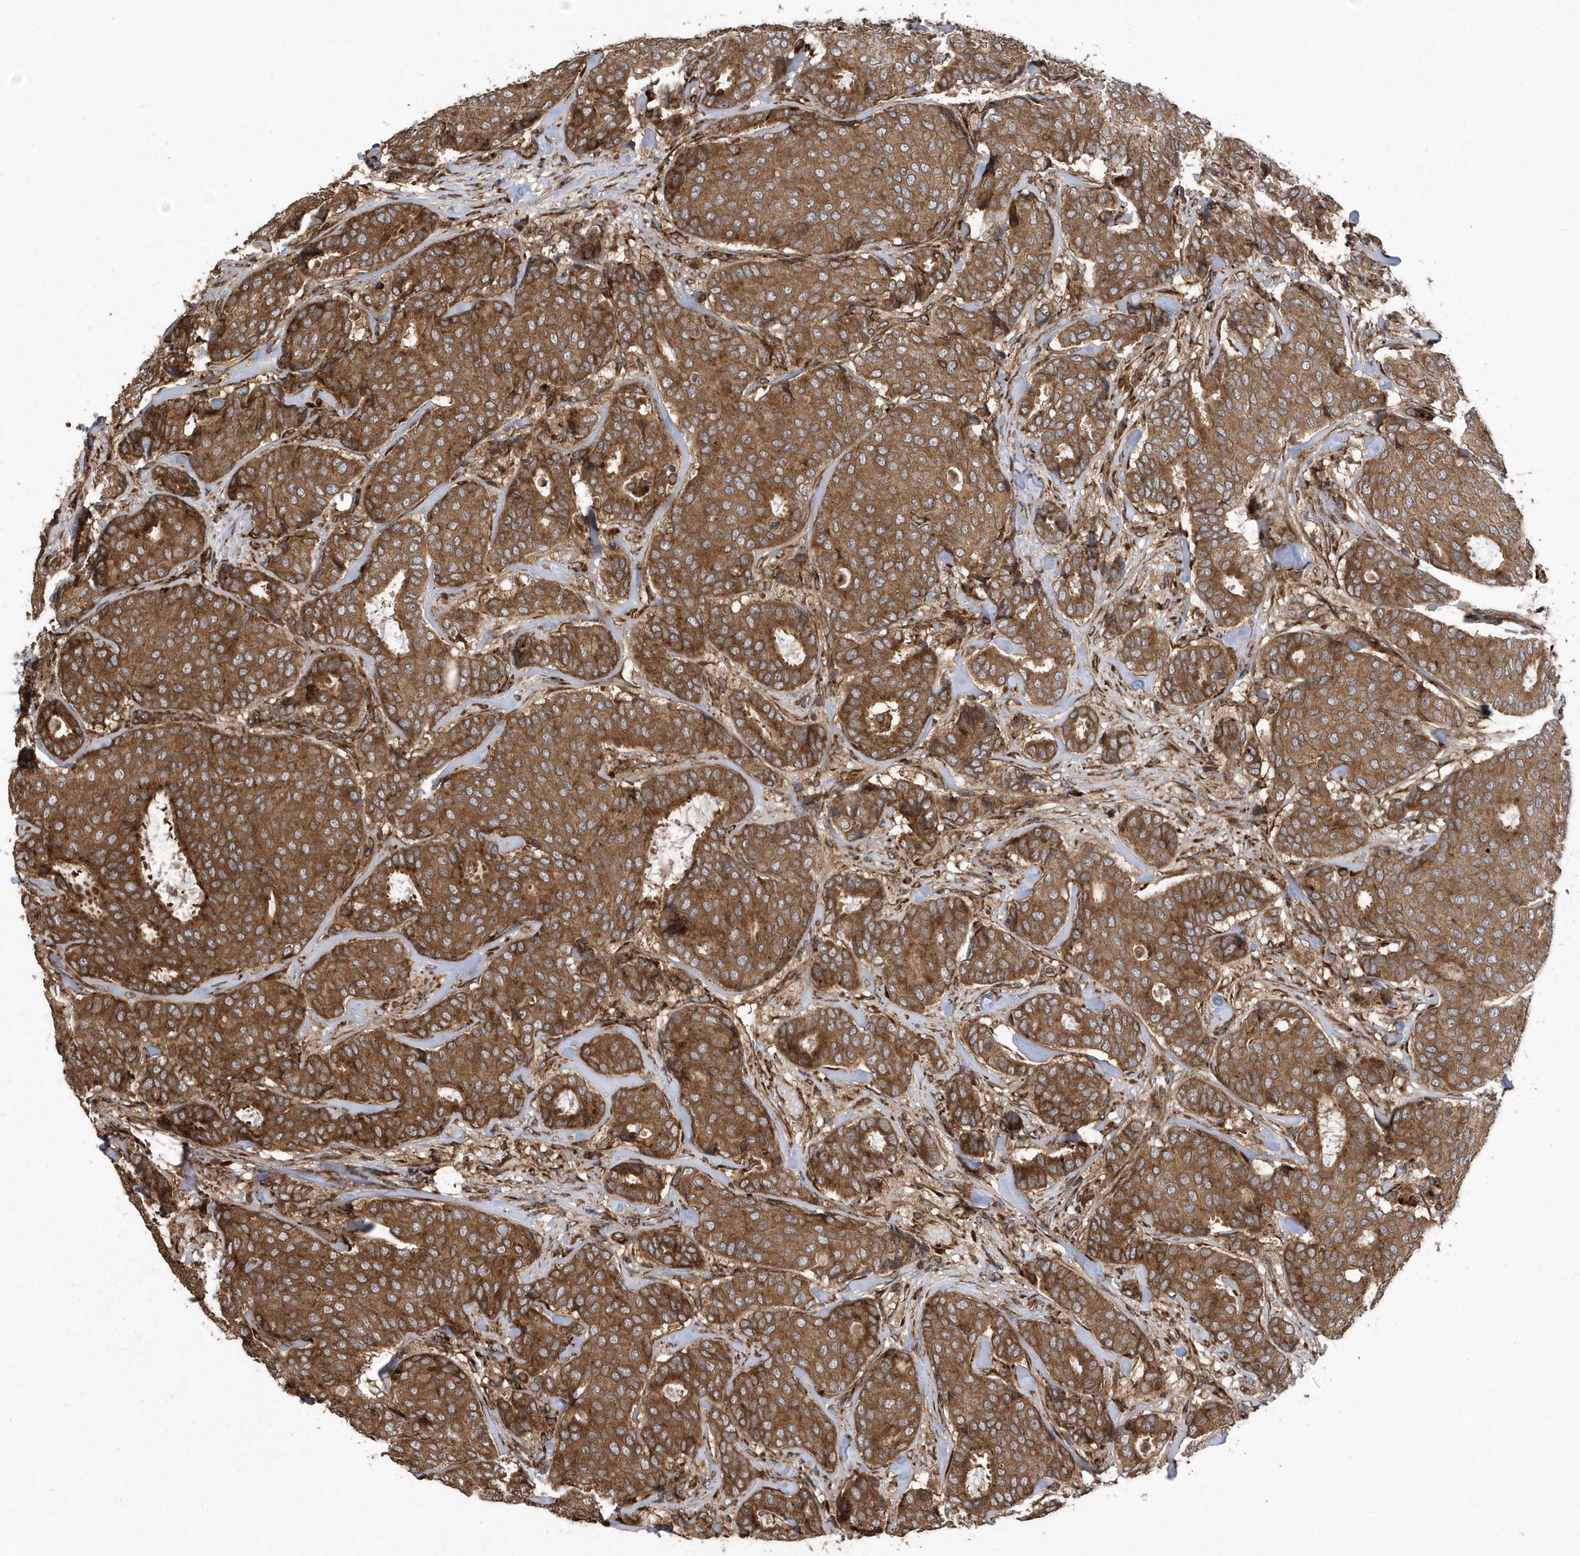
{"staining": {"intensity": "strong", "quantity": ">75%", "location": "cytoplasmic/membranous"}, "tissue": "breast cancer", "cell_type": "Tumor cells", "image_type": "cancer", "snomed": [{"axis": "morphology", "description": "Duct carcinoma"}, {"axis": "topography", "description": "Breast"}], "caption": "Breast intraductal carcinoma stained with DAB immunohistochemistry (IHC) demonstrates high levels of strong cytoplasmic/membranous expression in approximately >75% of tumor cells. (DAB (3,3'-diaminobenzidine) IHC with brightfield microscopy, high magnification).", "gene": "WASHC5", "patient": {"sex": "female", "age": 75}}